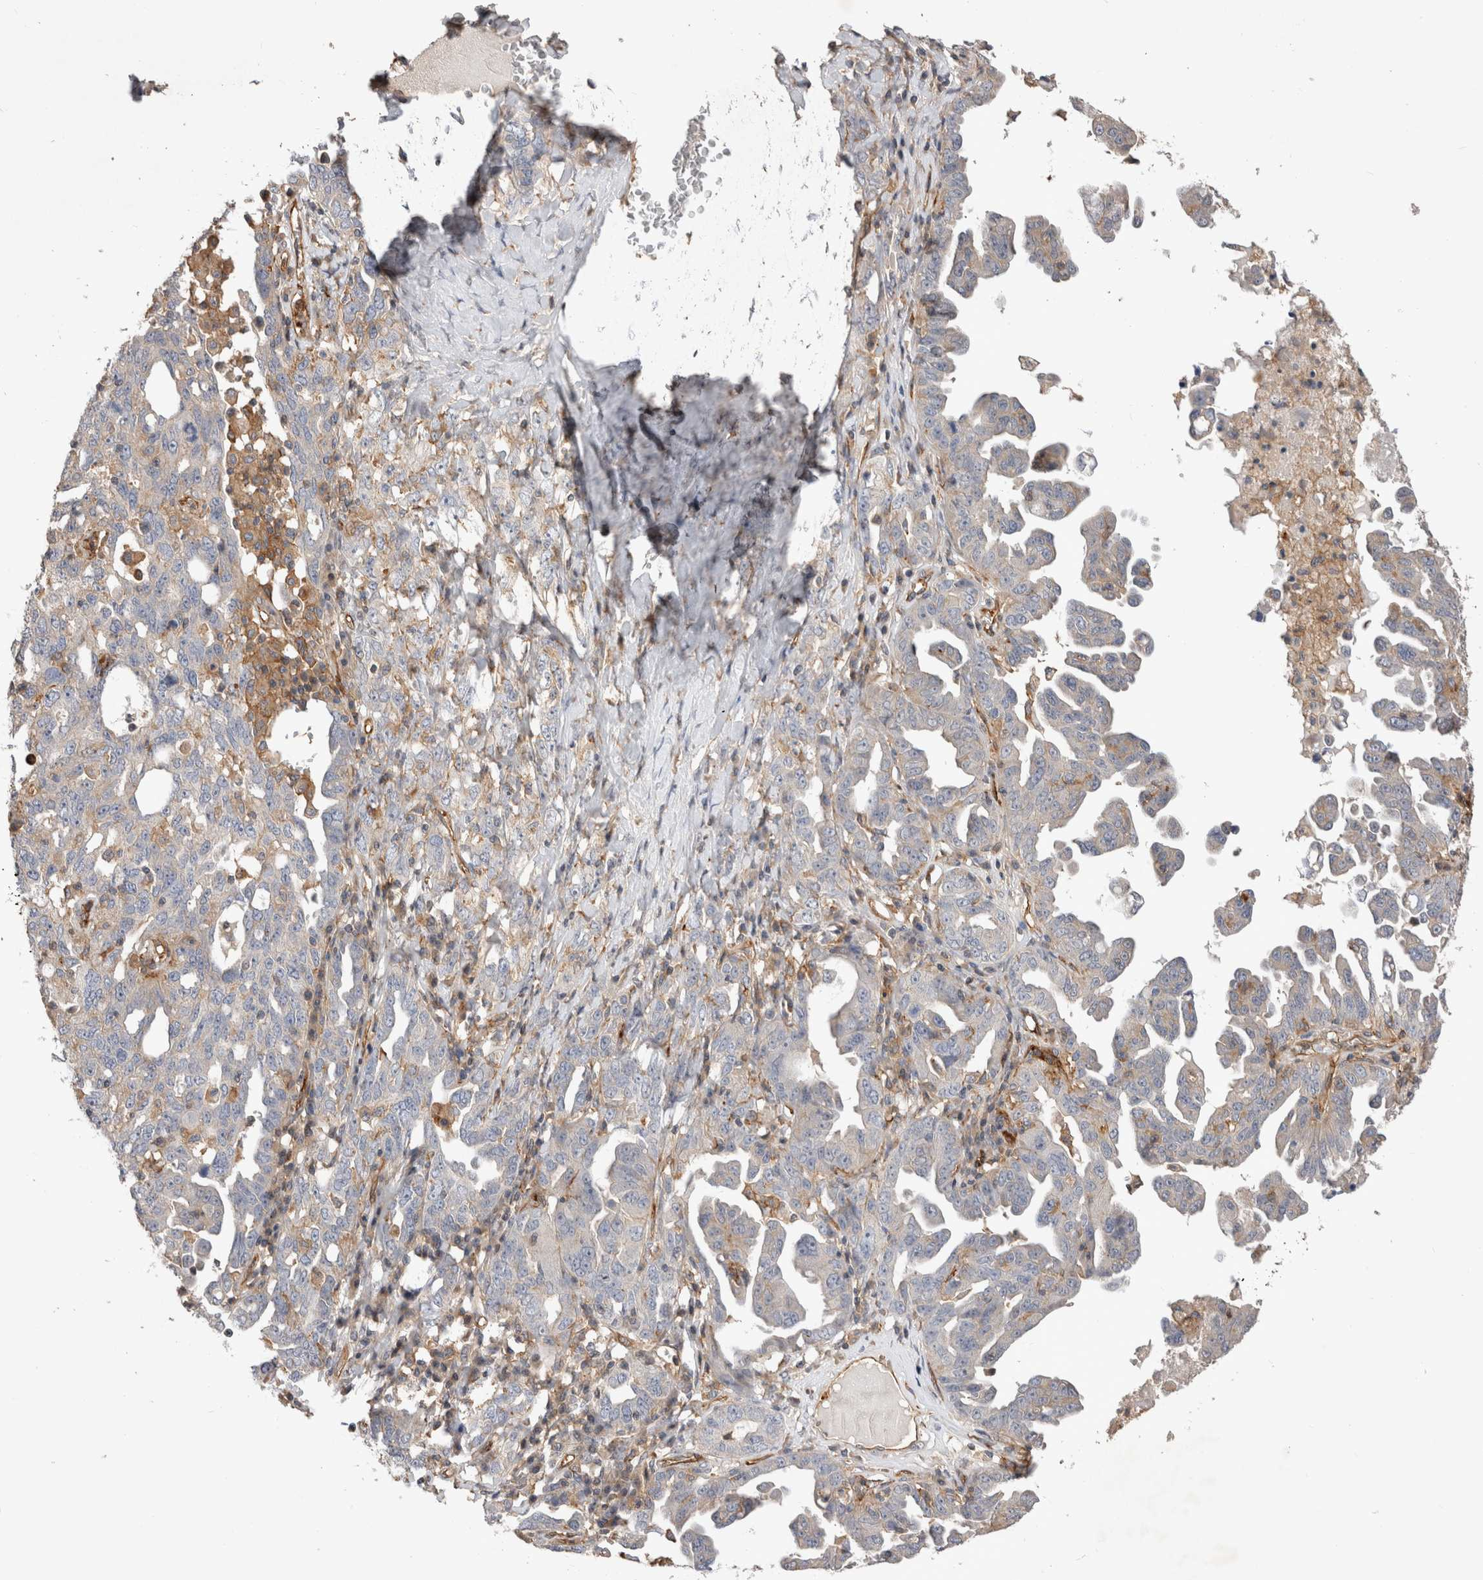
{"staining": {"intensity": "negative", "quantity": "none", "location": "none"}, "tissue": "ovarian cancer", "cell_type": "Tumor cells", "image_type": "cancer", "snomed": [{"axis": "morphology", "description": "Carcinoma, endometroid"}, {"axis": "topography", "description": "Ovary"}], "caption": "Immunohistochemical staining of human endometroid carcinoma (ovarian) shows no significant positivity in tumor cells. (DAB (3,3'-diaminobenzidine) immunohistochemistry (IHC) visualized using brightfield microscopy, high magnification).", "gene": "BNIP2", "patient": {"sex": "female", "age": 62}}